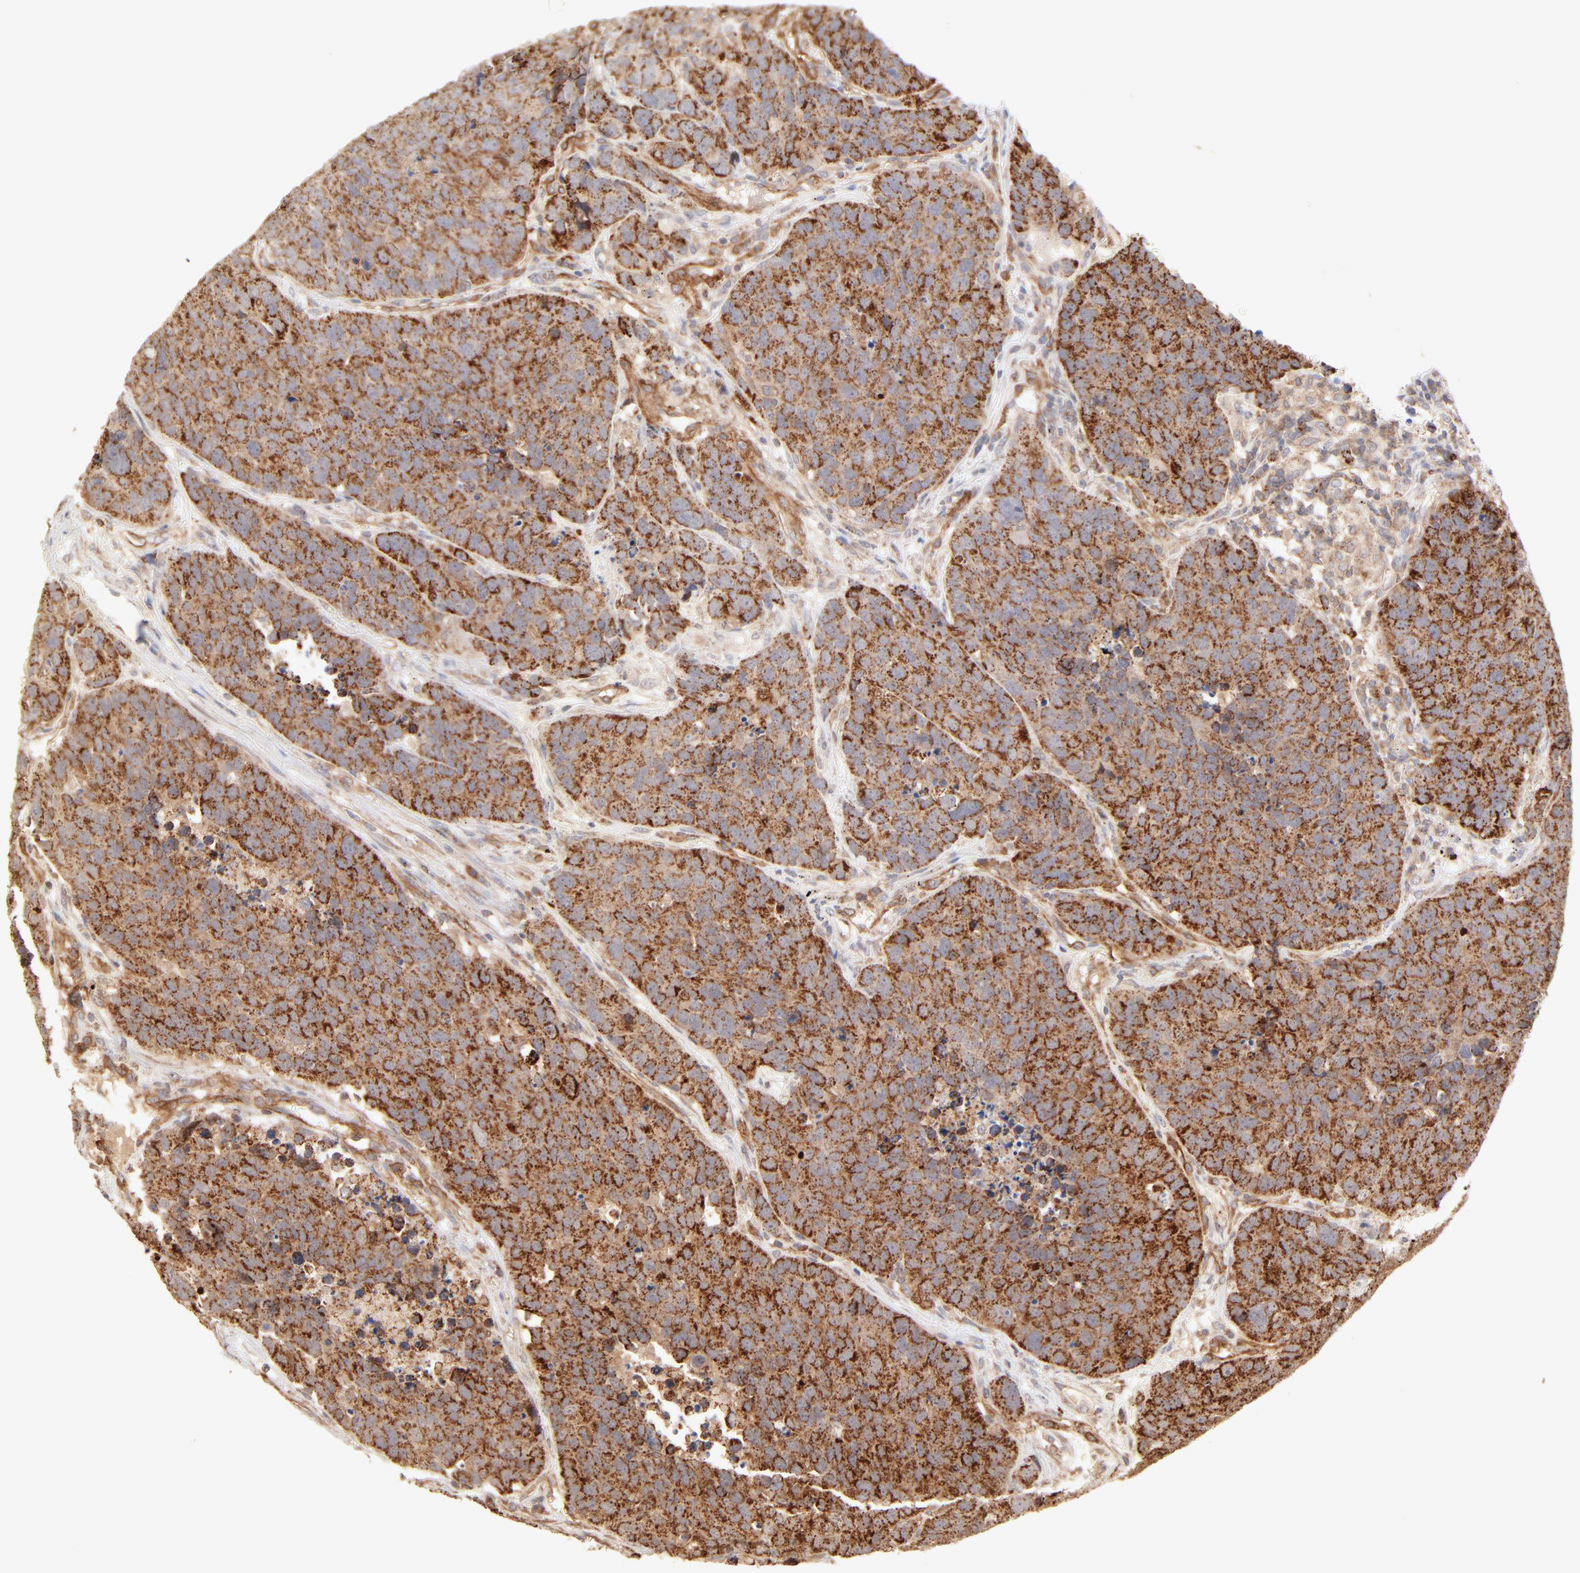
{"staining": {"intensity": "strong", "quantity": ">75%", "location": "cytoplasmic/membranous"}, "tissue": "carcinoid", "cell_type": "Tumor cells", "image_type": "cancer", "snomed": [{"axis": "morphology", "description": "Carcinoid, malignant, NOS"}, {"axis": "topography", "description": "Lung"}], "caption": "Carcinoid tissue reveals strong cytoplasmic/membranous positivity in about >75% of tumor cells, visualized by immunohistochemistry.", "gene": "CSPG4", "patient": {"sex": "male", "age": 60}}